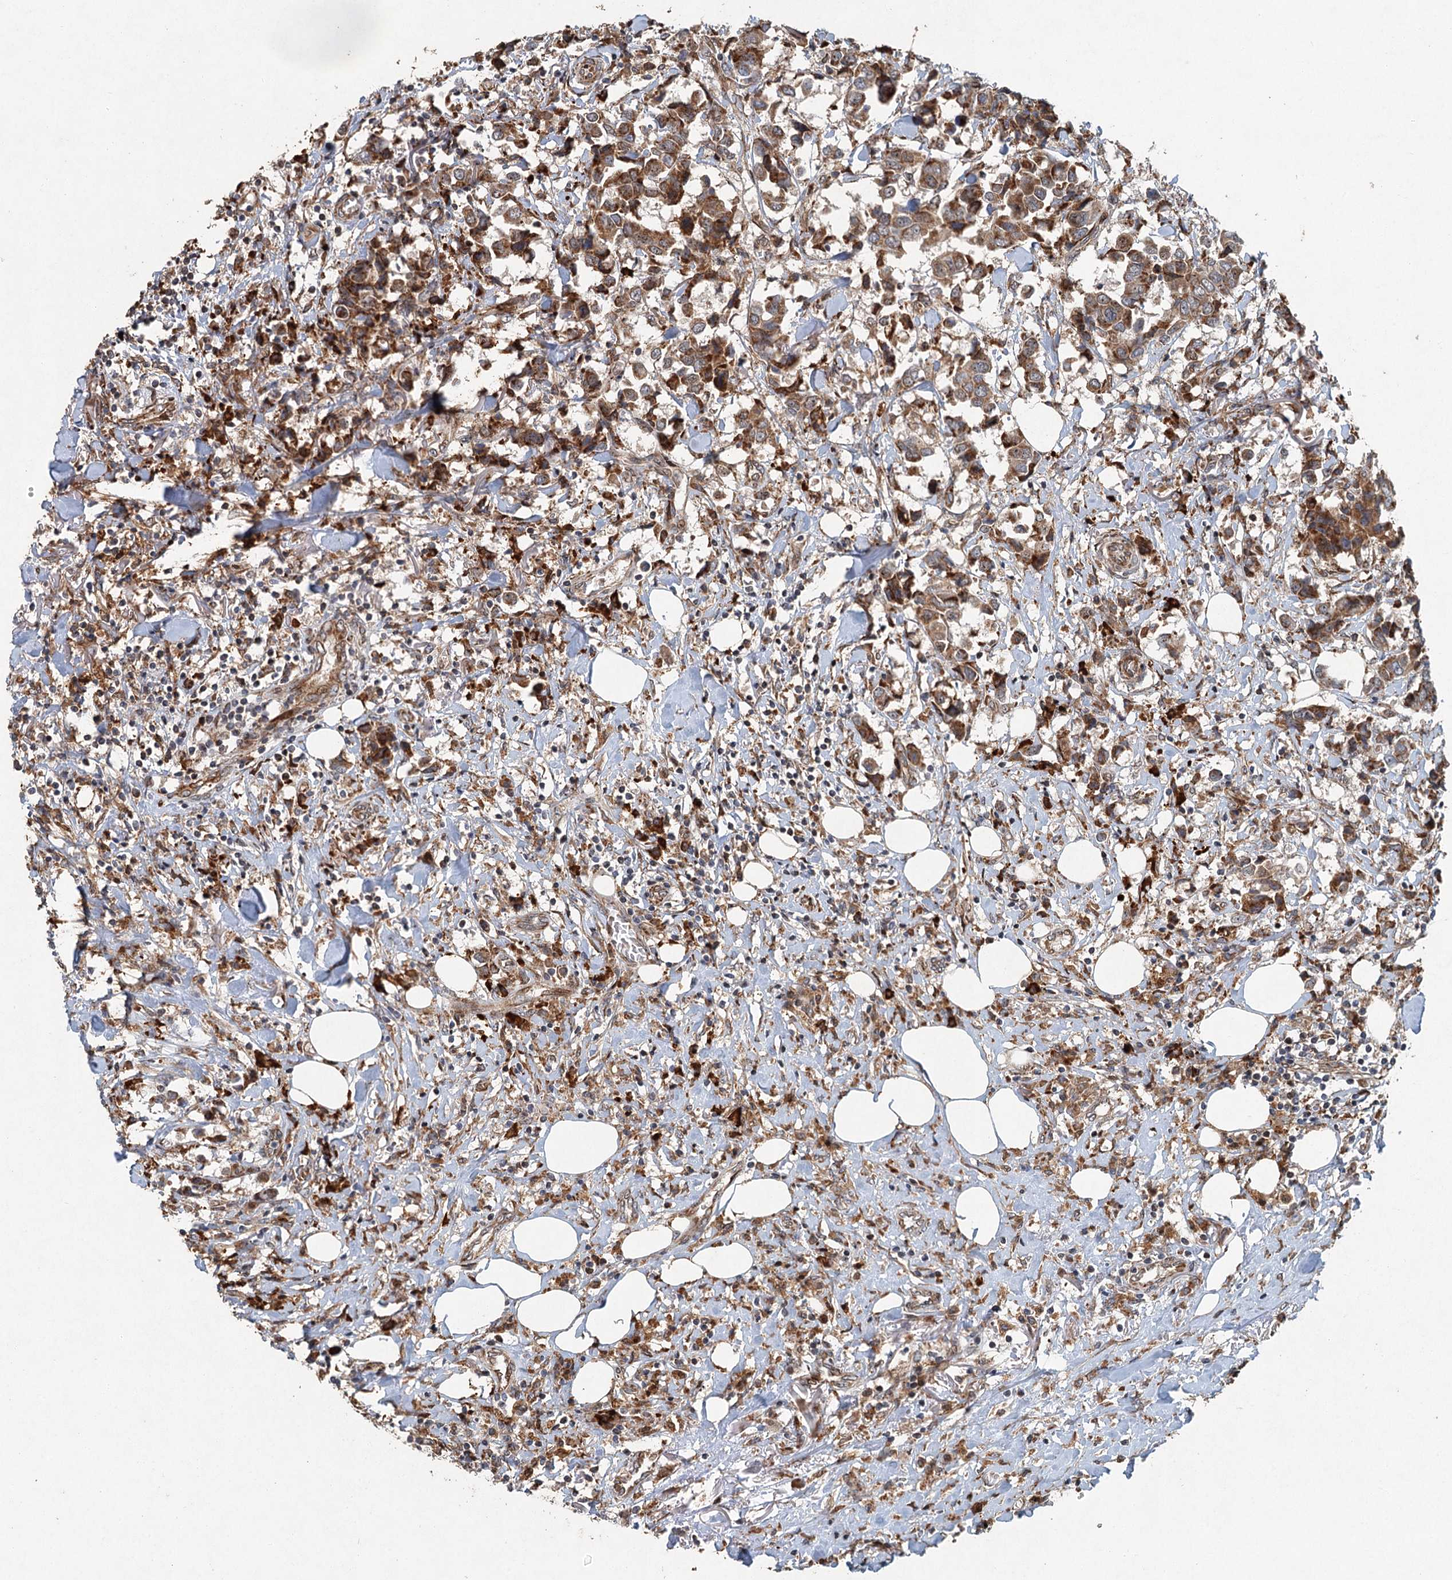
{"staining": {"intensity": "moderate", "quantity": ">75%", "location": "cytoplasmic/membranous"}, "tissue": "breast cancer", "cell_type": "Tumor cells", "image_type": "cancer", "snomed": [{"axis": "morphology", "description": "Duct carcinoma"}, {"axis": "topography", "description": "Breast"}], "caption": "Approximately >75% of tumor cells in human breast cancer (invasive ductal carcinoma) exhibit moderate cytoplasmic/membranous protein staining as visualized by brown immunohistochemical staining.", "gene": "SRPX2", "patient": {"sex": "female", "age": 80}}